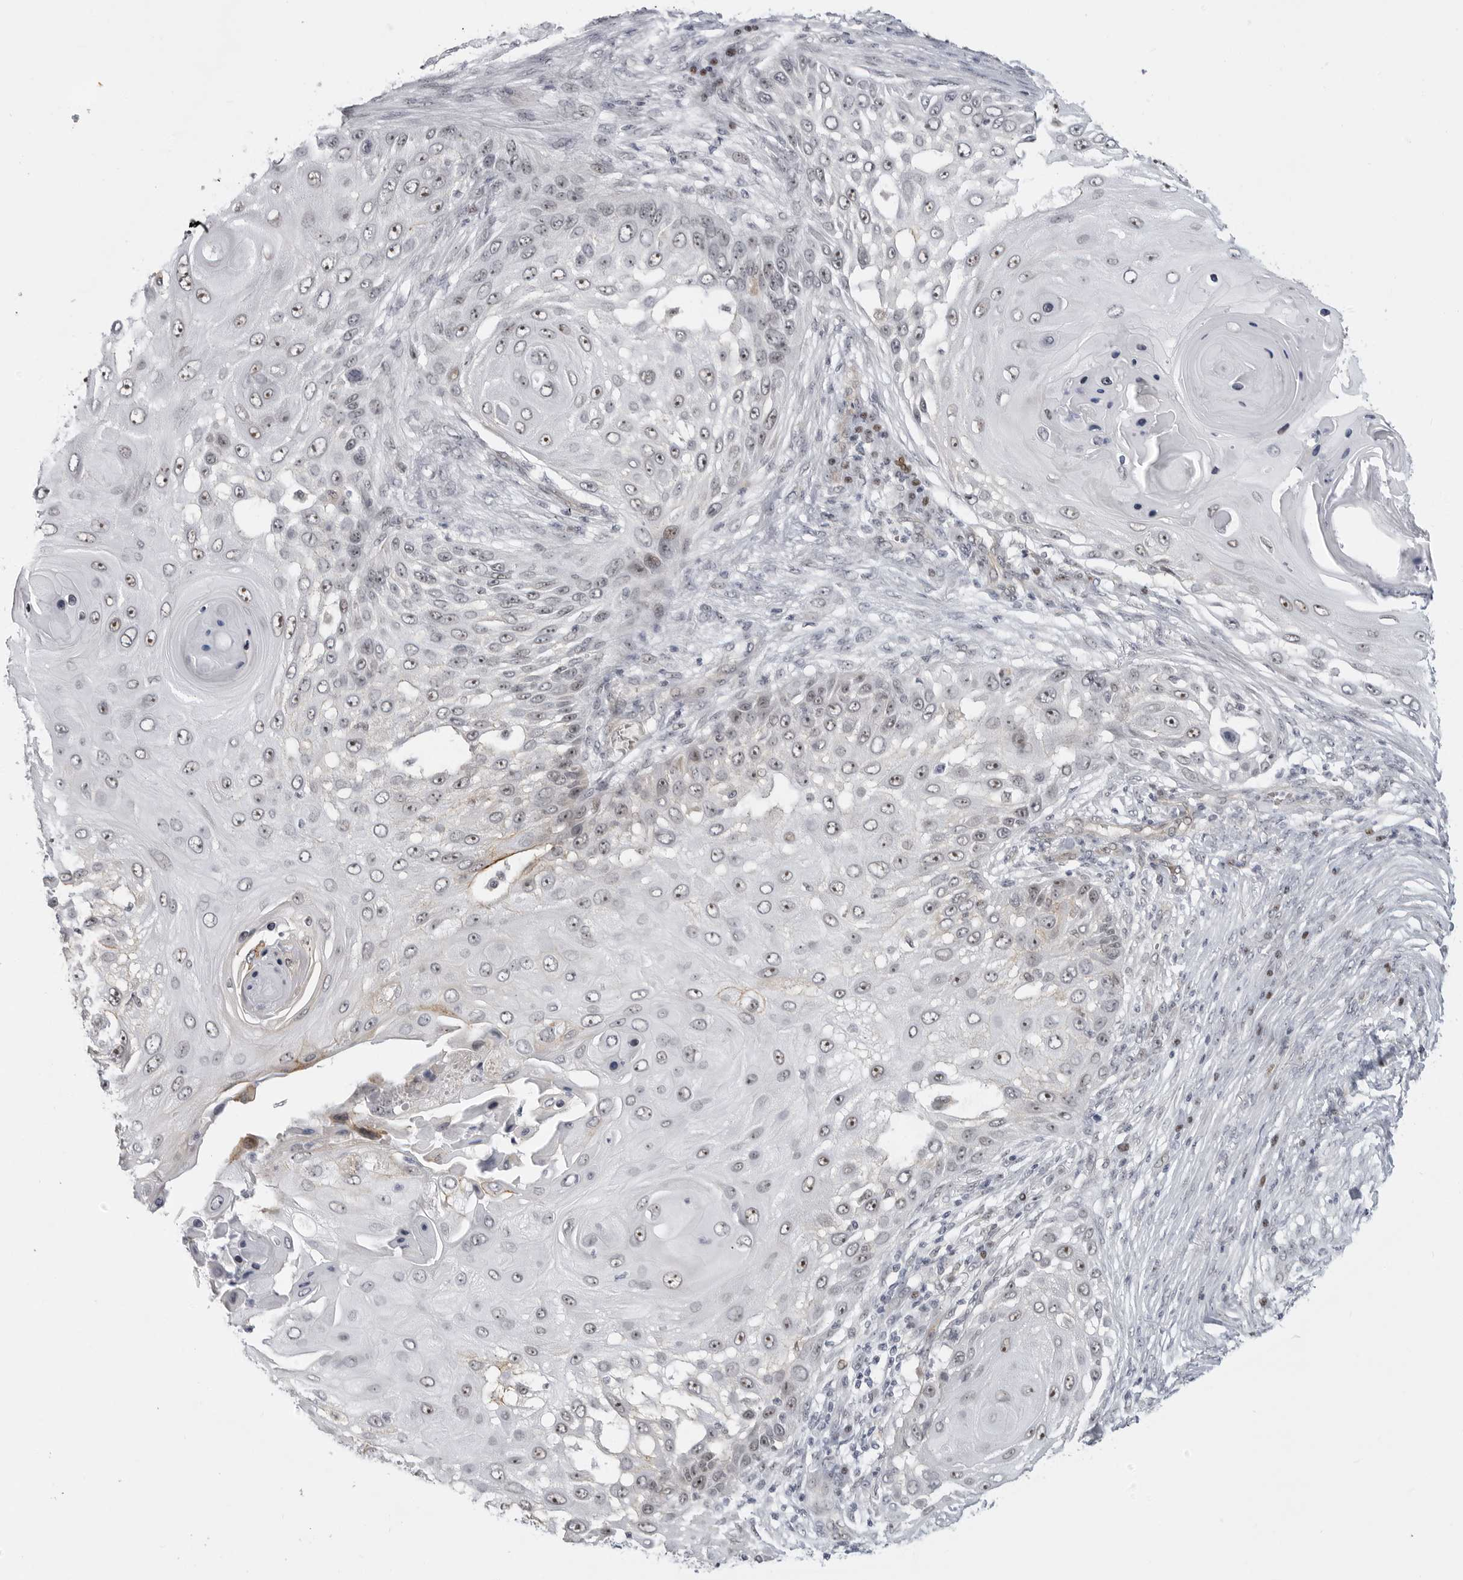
{"staining": {"intensity": "moderate", "quantity": "25%-75%", "location": "nuclear"}, "tissue": "skin cancer", "cell_type": "Tumor cells", "image_type": "cancer", "snomed": [{"axis": "morphology", "description": "Squamous cell carcinoma, NOS"}, {"axis": "topography", "description": "Skin"}], "caption": "The histopathology image displays a brown stain indicating the presence of a protein in the nuclear of tumor cells in skin cancer (squamous cell carcinoma).", "gene": "CEP295NL", "patient": {"sex": "female", "age": 44}}